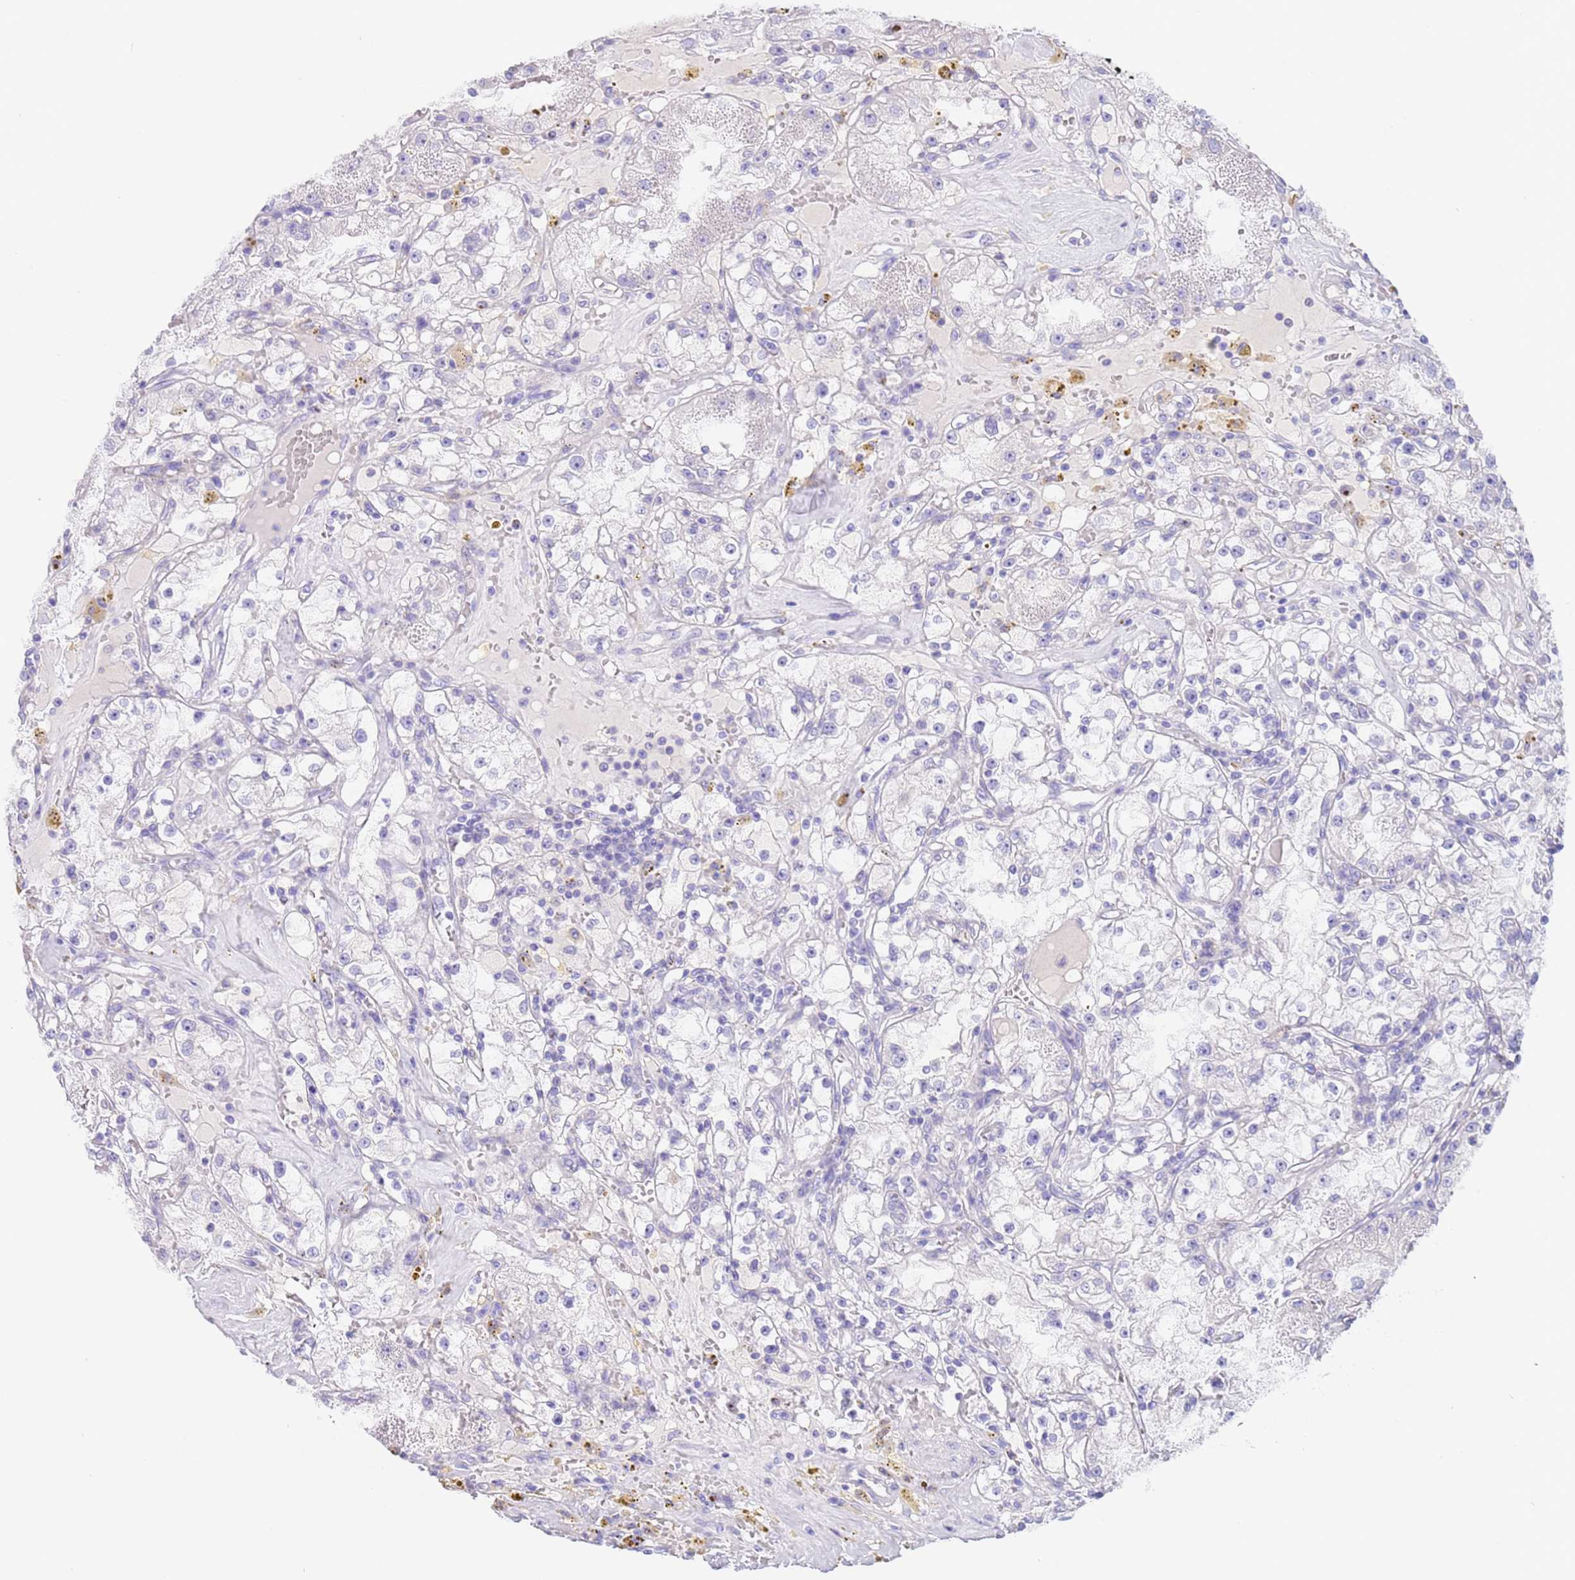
{"staining": {"intensity": "negative", "quantity": "none", "location": "none"}, "tissue": "renal cancer", "cell_type": "Tumor cells", "image_type": "cancer", "snomed": [{"axis": "morphology", "description": "Adenocarcinoma, NOS"}, {"axis": "topography", "description": "Kidney"}], "caption": "Immunohistochemical staining of renal cancer shows no significant expression in tumor cells.", "gene": "CPB1", "patient": {"sex": "male", "age": 56}}